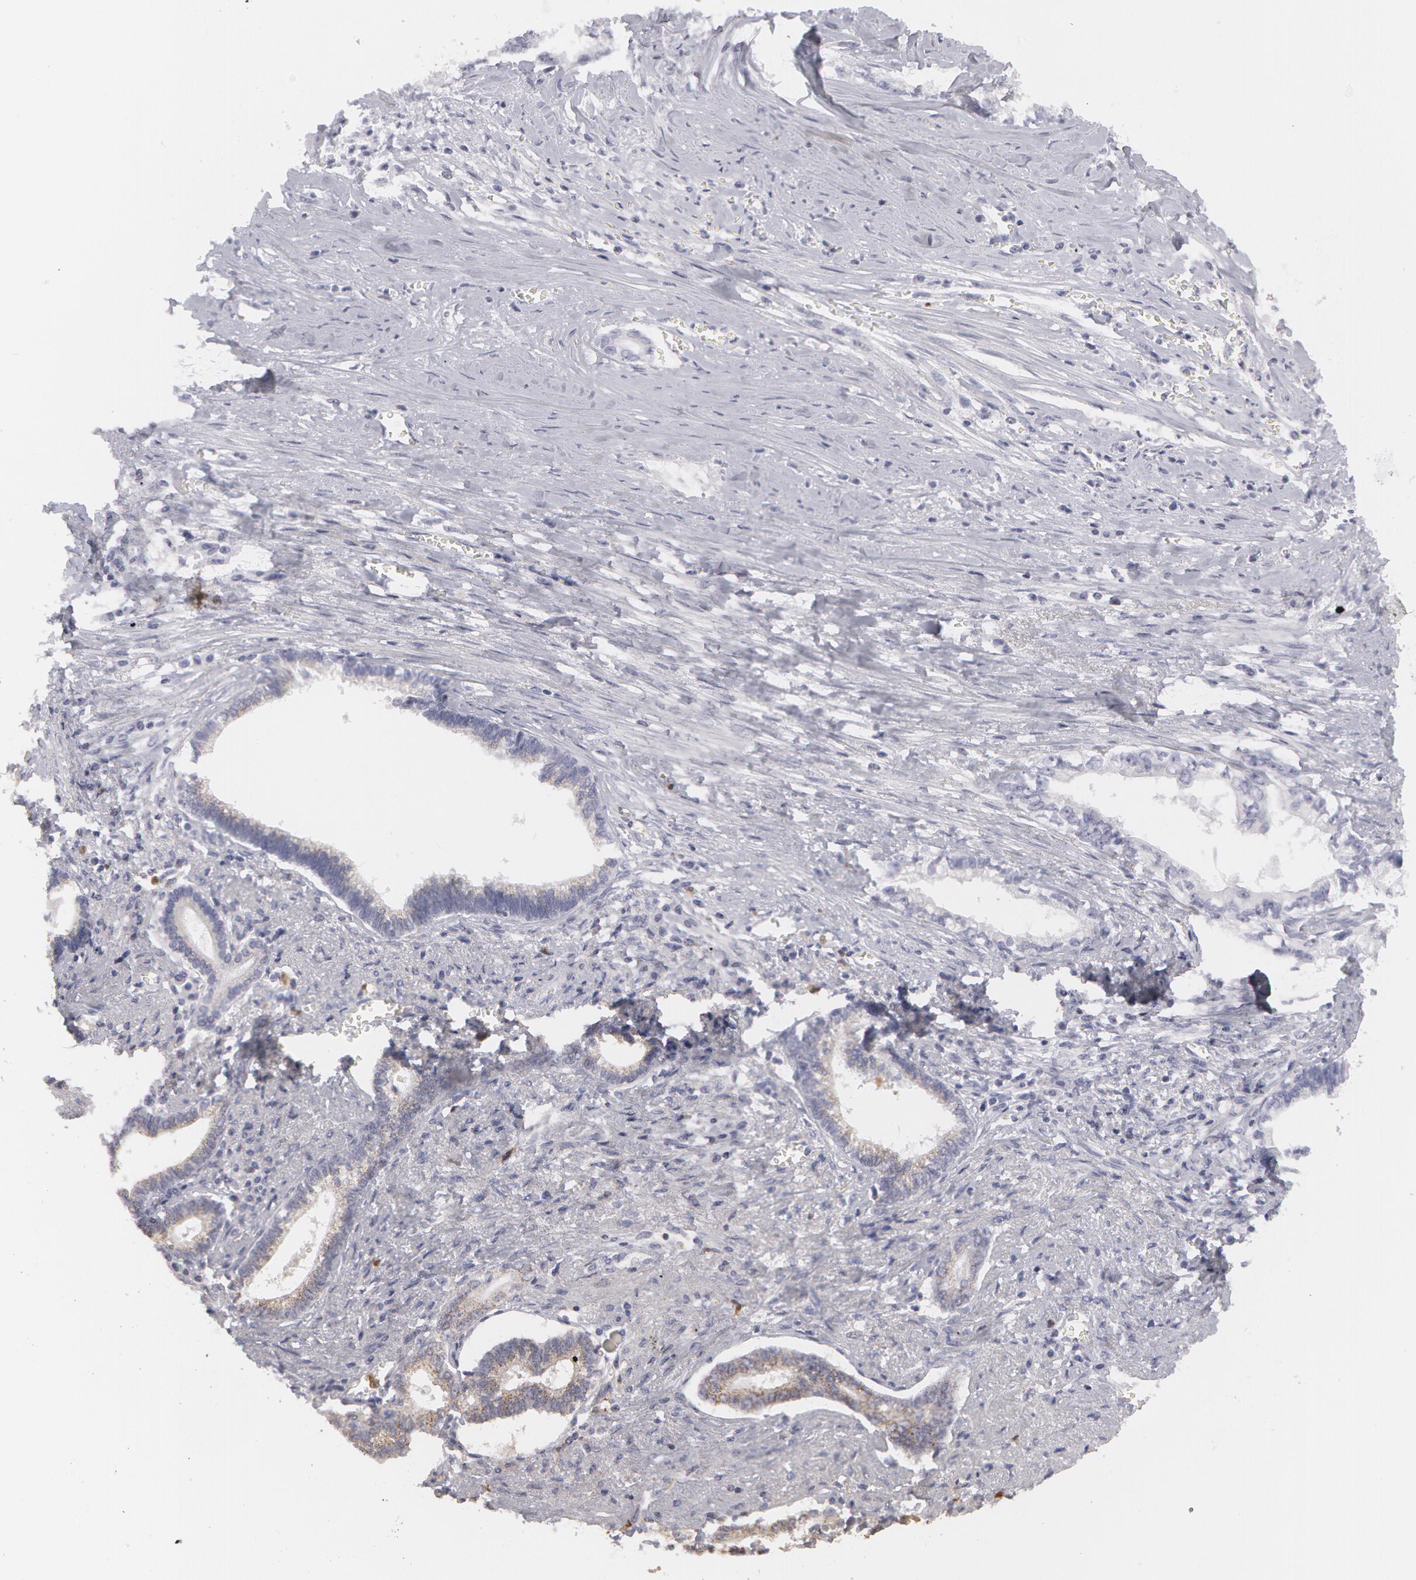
{"staining": {"intensity": "weak", "quantity": "25%-75%", "location": "cytoplasmic/membranous"}, "tissue": "liver cancer", "cell_type": "Tumor cells", "image_type": "cancer", "snomed": [{"axis": "morphology", "description": "Cholangiocarcinoma"}, {"axis": "topography", "description": "Liver"}], "caption": "Liver cancer stained with a brown dye reveals weak cytoplasmic/membranous positive expression in about 25%-75% of tumor cells.", "gene": "CAT", "patient": {"sex": "male", "age": 57}}